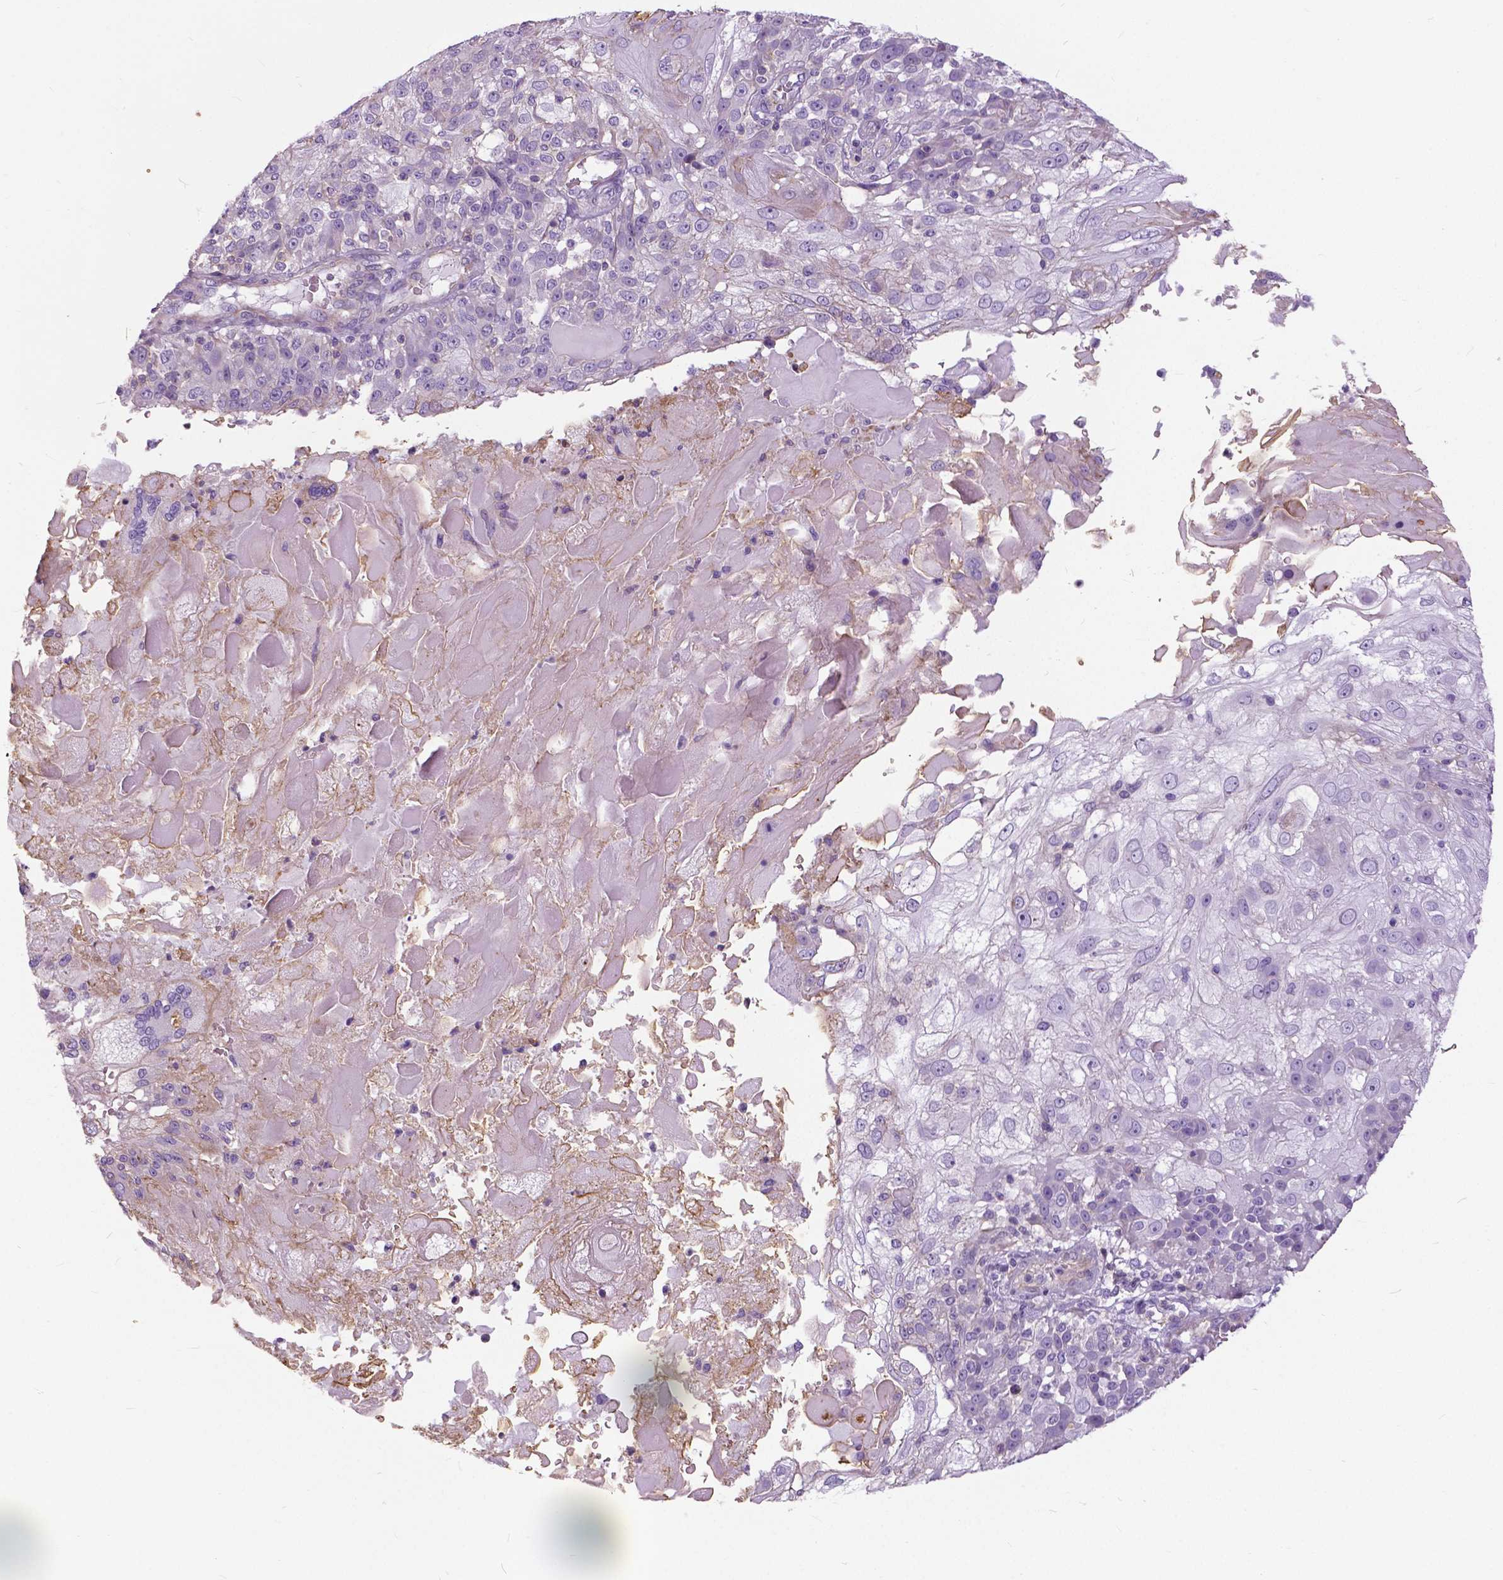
{"staining": {"intensity": "negative", "quantity": "none", "location": "none"}, "tissue": "skin cancer", "cell_type": "Tumor cells", "image_type": "cancer", "snomed": [{"axis": "morphology", "description": "Normal tissue, NOS"}, {"axis": "morphology", "description": "Squamous cell carcinoma, NOS"}, {"axis": "topography", "description": "Skin"}], "caption": "Immunohistochemical staining of skin cancer shows no significant expression in tumor cells. The staining is performed using DAB (3,3'-diaminobenzidine) brown chromogen with nuclei counter-stained in using hematoxylin.", "gene": "ANXA13", "patient": {"sex": "female", "age": 83}}